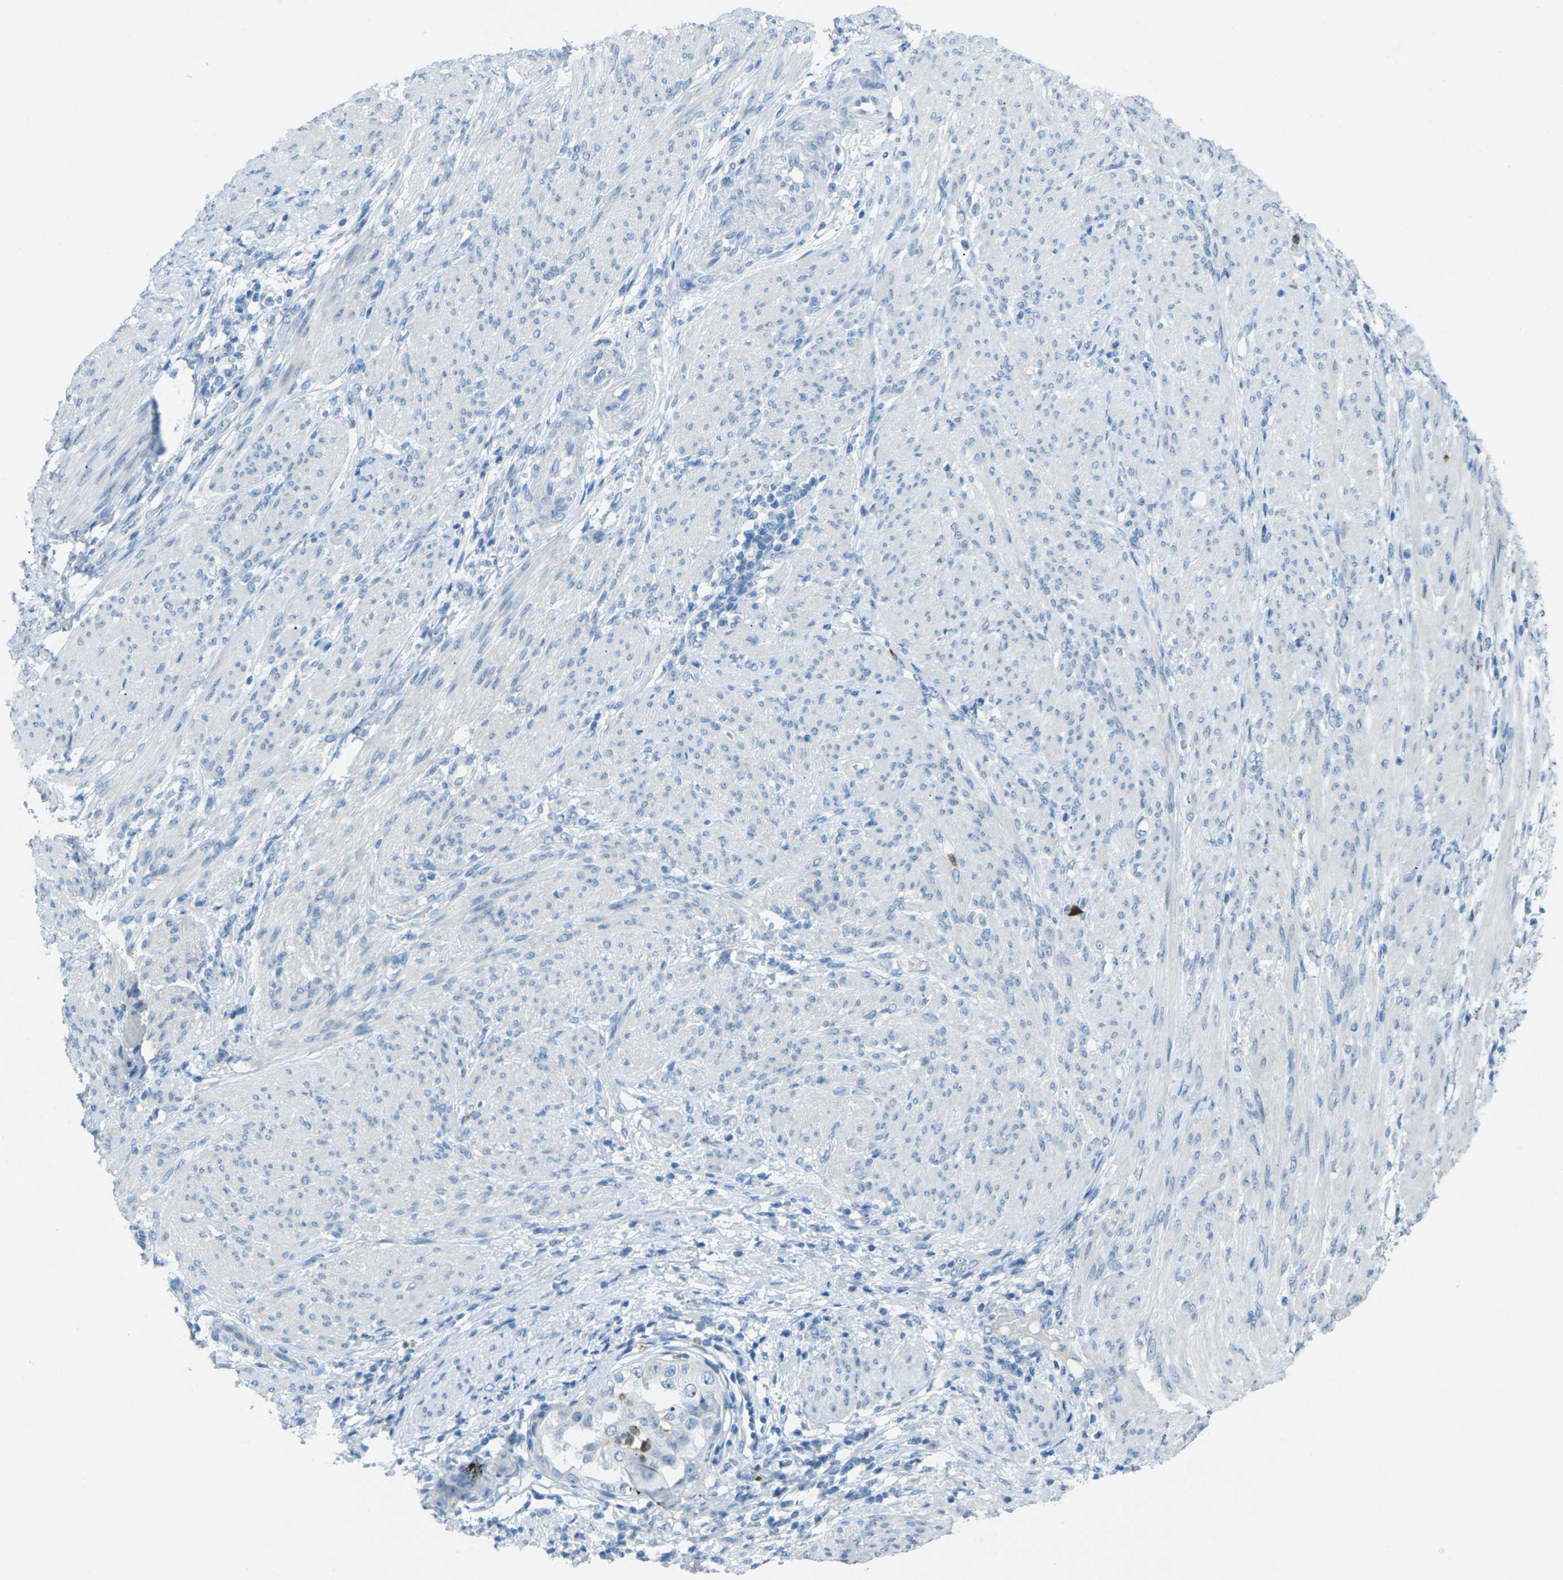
{"staining": {"intensity": "negative", "quantity": "none", "location": "none"}, "tissue": "endometrial cancer", "cell_type": "Tumor cells", "image_type": "cancer", "snomed": [{"axis": "morphology", "description": "Adenocarcinoma, NOS"}, {"axis": "topography", "description": "Endometrium"}], "caption": "Endometrial adenocarcinoma was stained to show a protein in brown. There is no significant staining in tumor cells.", "gene": "CDH16", "patient": {"sex": "female", "age": 85}}